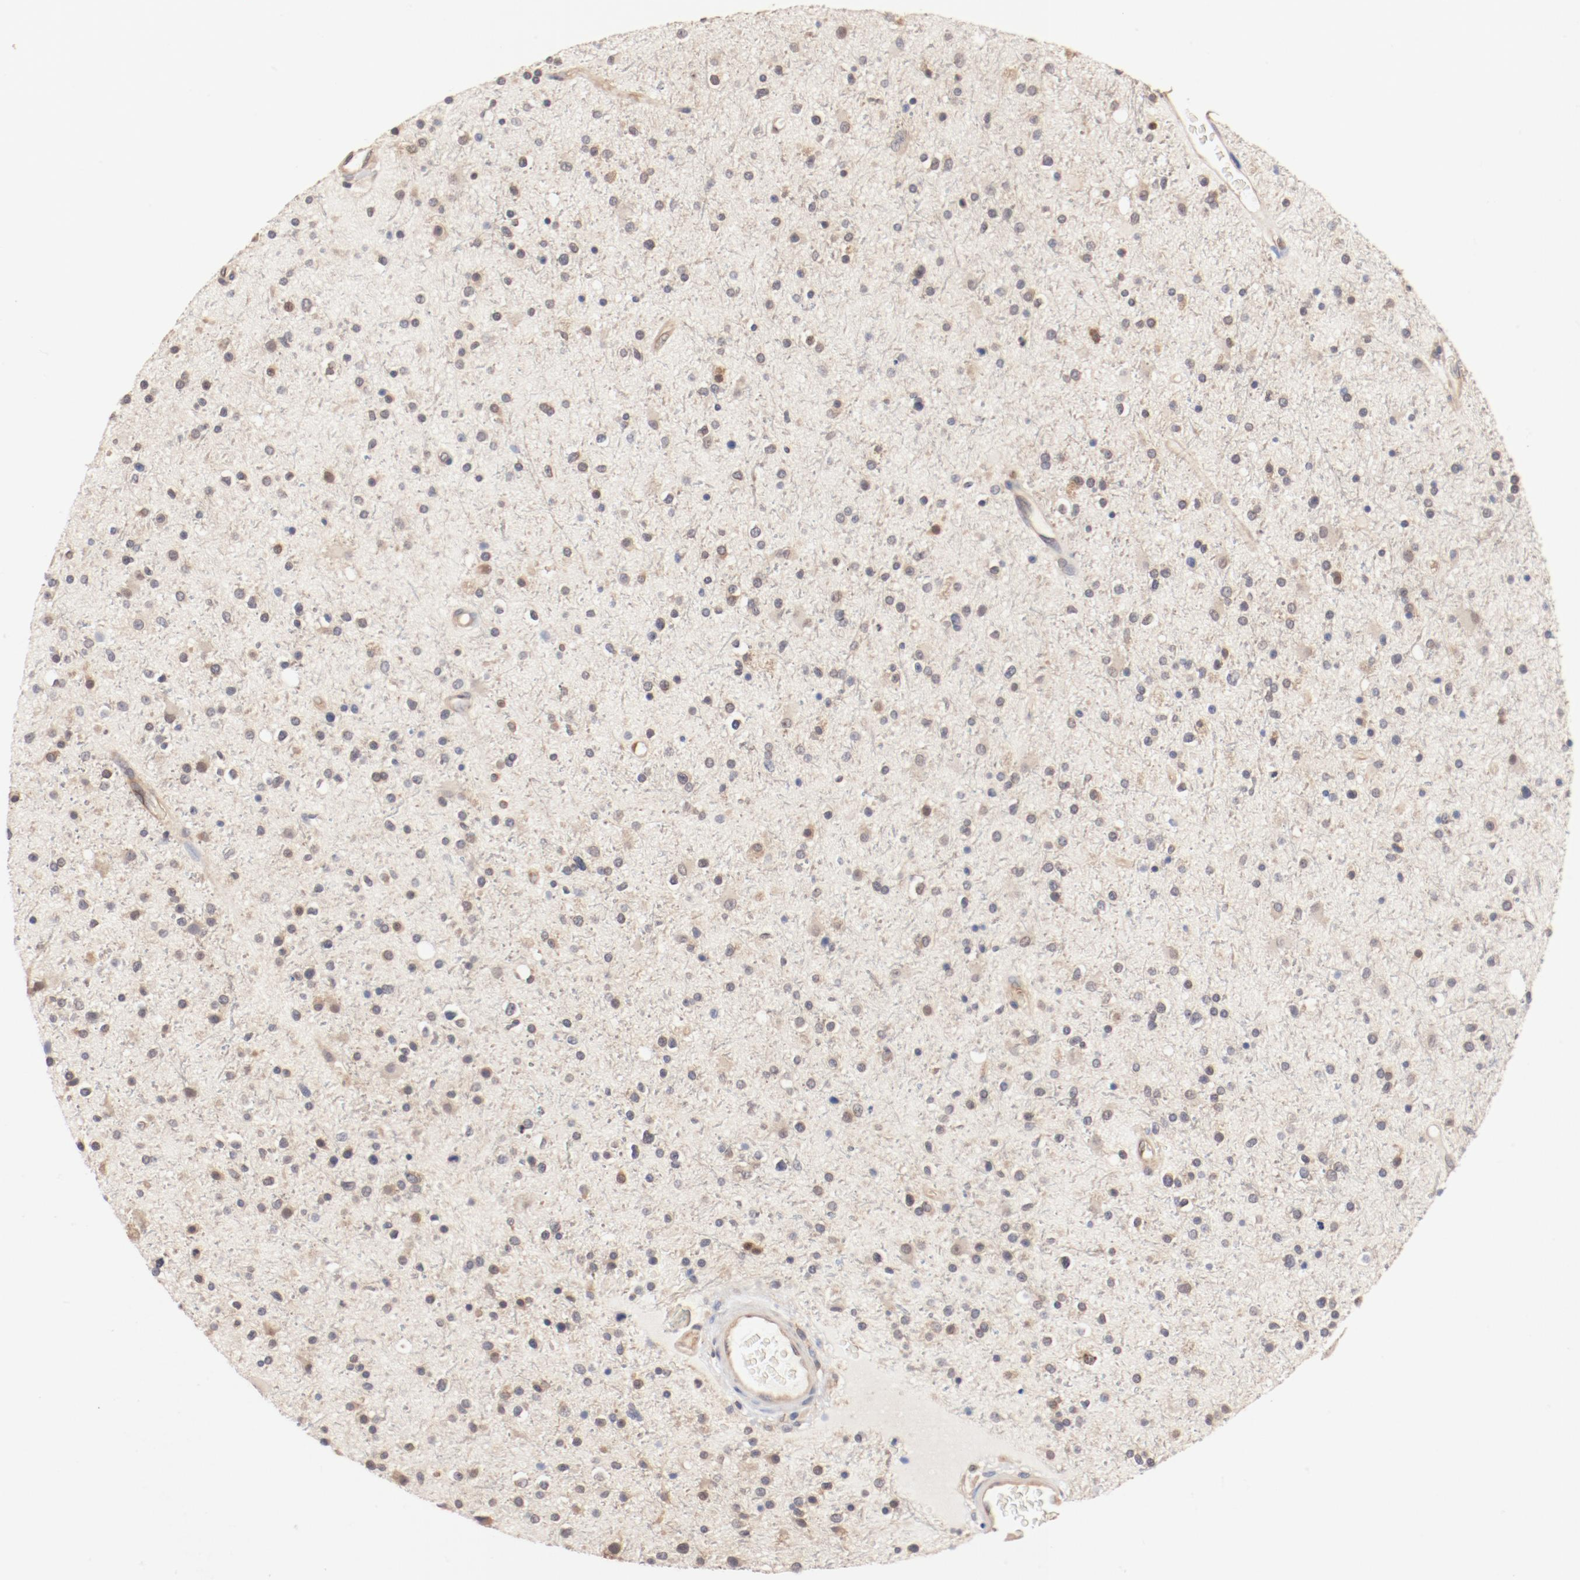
{"staining": {"intensity": "weak", "quantity": "<25%", "location": "cytoplasmic/membranous"}, "tissue": "glioma", "cell_type": "Tumor cells", "image_type": "cancer", "snomed": [{"axis": "morphology", "description": "Glioma, malignant, High grade"}, {"axis": "topography", "description": "Brain"}], "caption": "IHC of glioma shows no positivity in tumor cells.", "gene": "UBE2J1", "patient": {"sex": "male", "age": 33}}